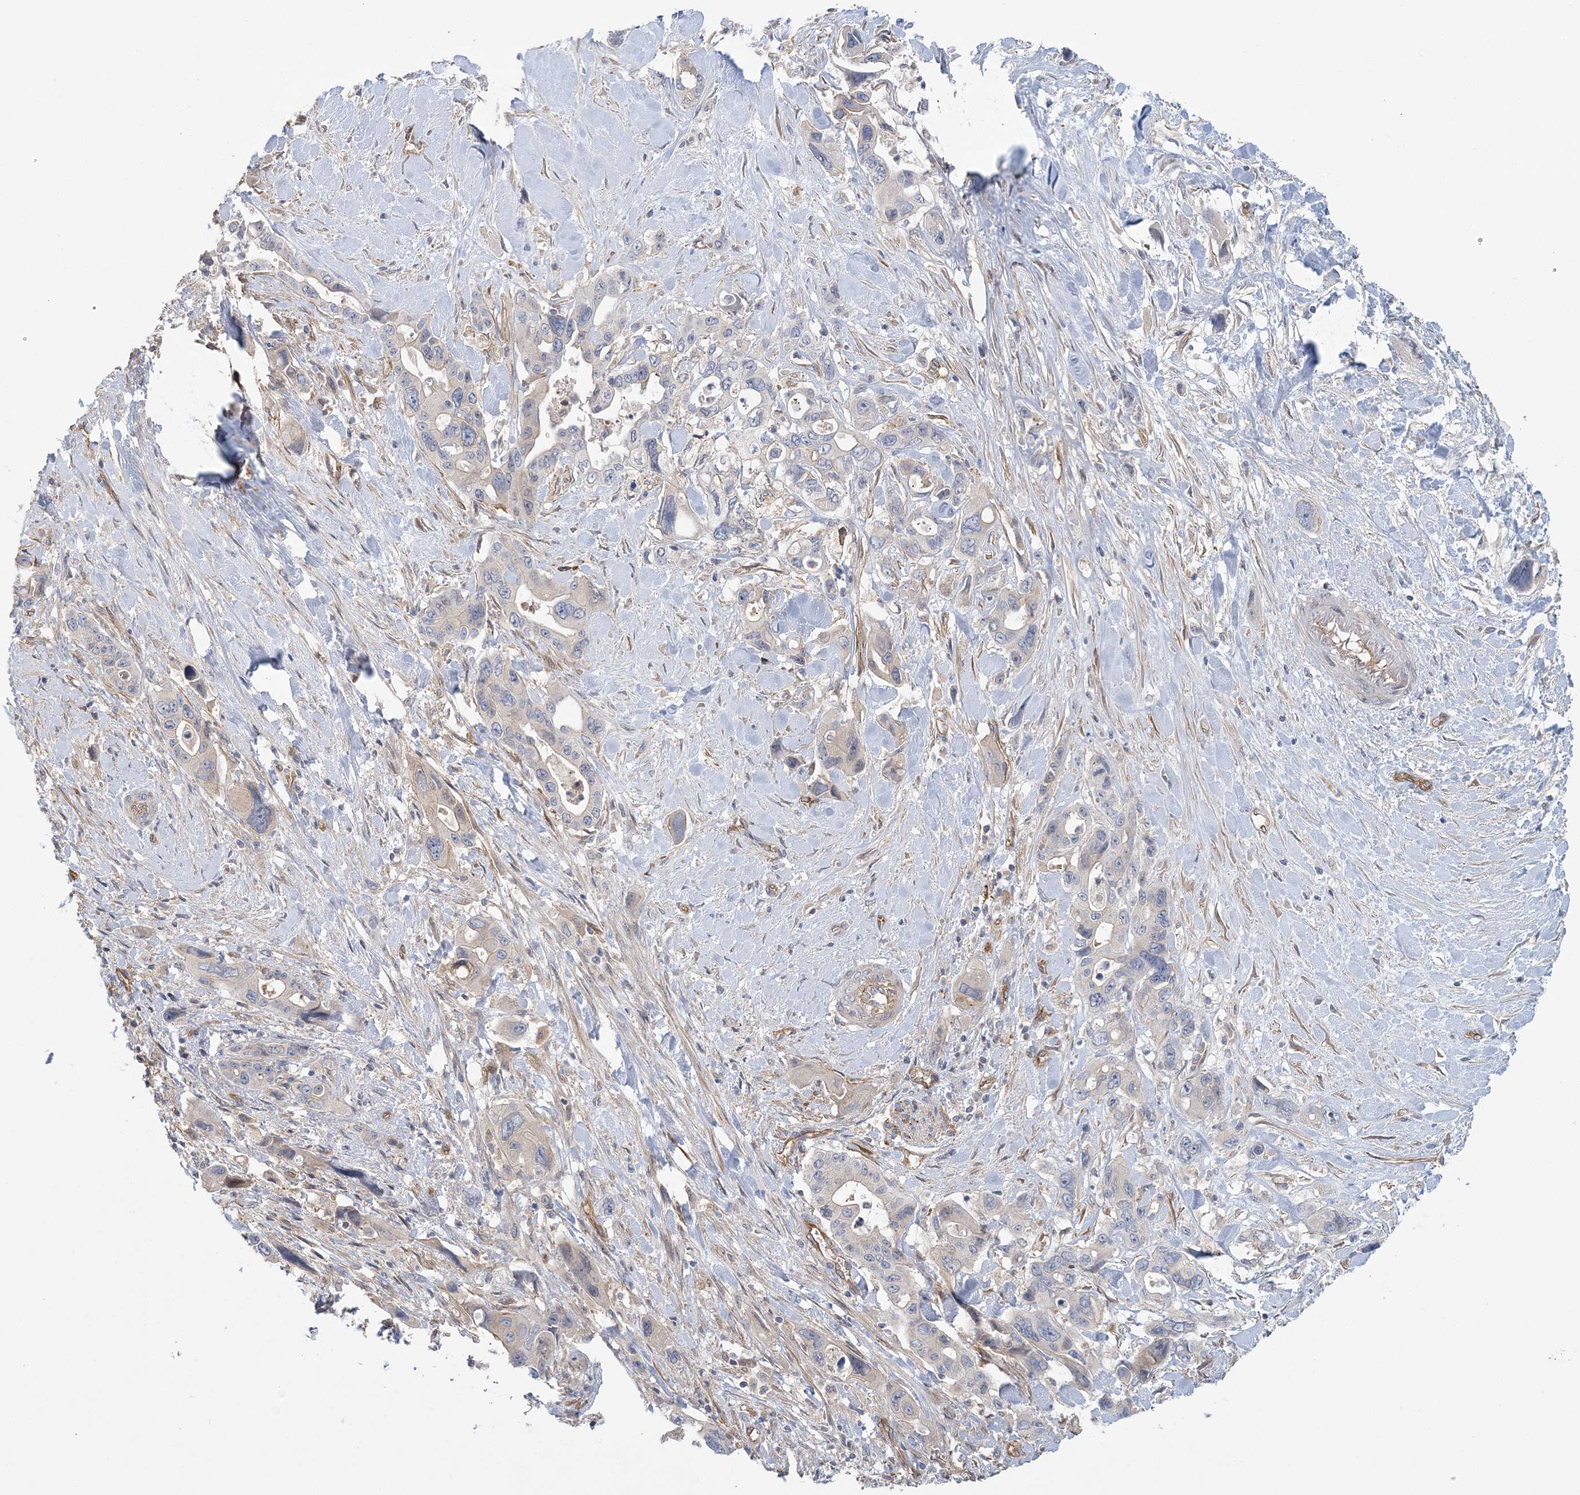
{"staining": {"intensity": "negative", "quantity": "none", "location": "none"}, "tissue": "pancreatic cancer", "cell_type": "Tumor cells", "image_type": "cancer", "snomed": [{"axis": "morphology", "description": "Adenocarcinoma, NOS"}, {"axis": "topography", "description": "Pancreas"}], "caption": "Adenocarcinoma (pancreatic) was stained to show a protein in brown. There is no significant staining in tumor cells.", "gene": "RAI14", "patient": {"sex": "male", "age": 46}}